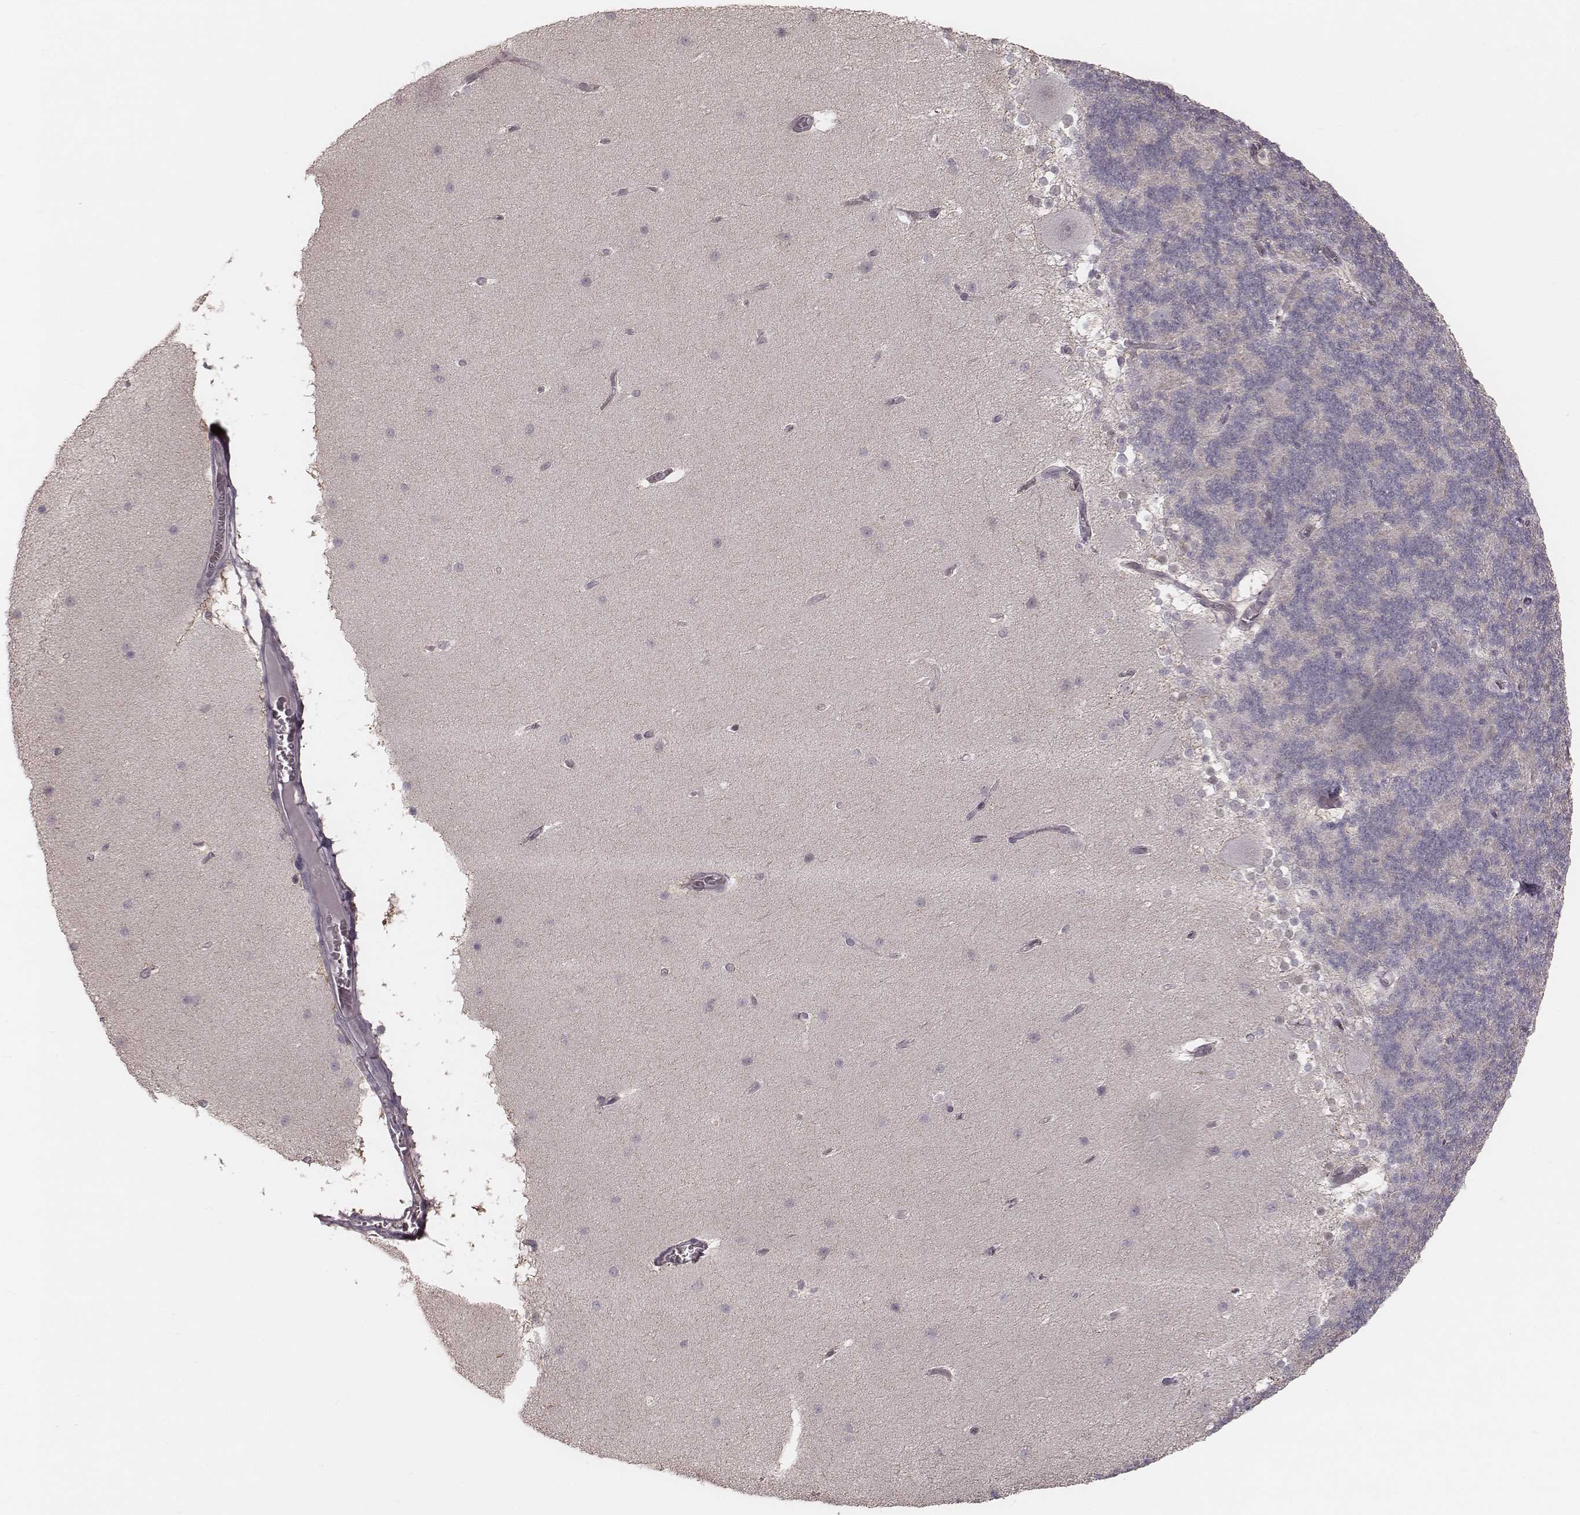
{"staining": {"intensity": "negative", "quantity": "none", "location": "none"}, "tissue": "cerebellum", "cell_type": "Cells in granular layer", "image_type": "normal", "snomed": [{"axis": "morphology", "description": "Normal tissue, NOS"}, {"axis": "topography", "description": "Cerebellum"}], "caption": "Micrograph shows no protein expression in cells in granular layer of benign cerebellum.", "gene": "TDRD5", "patient": {"sex": "female", "age": 19}}